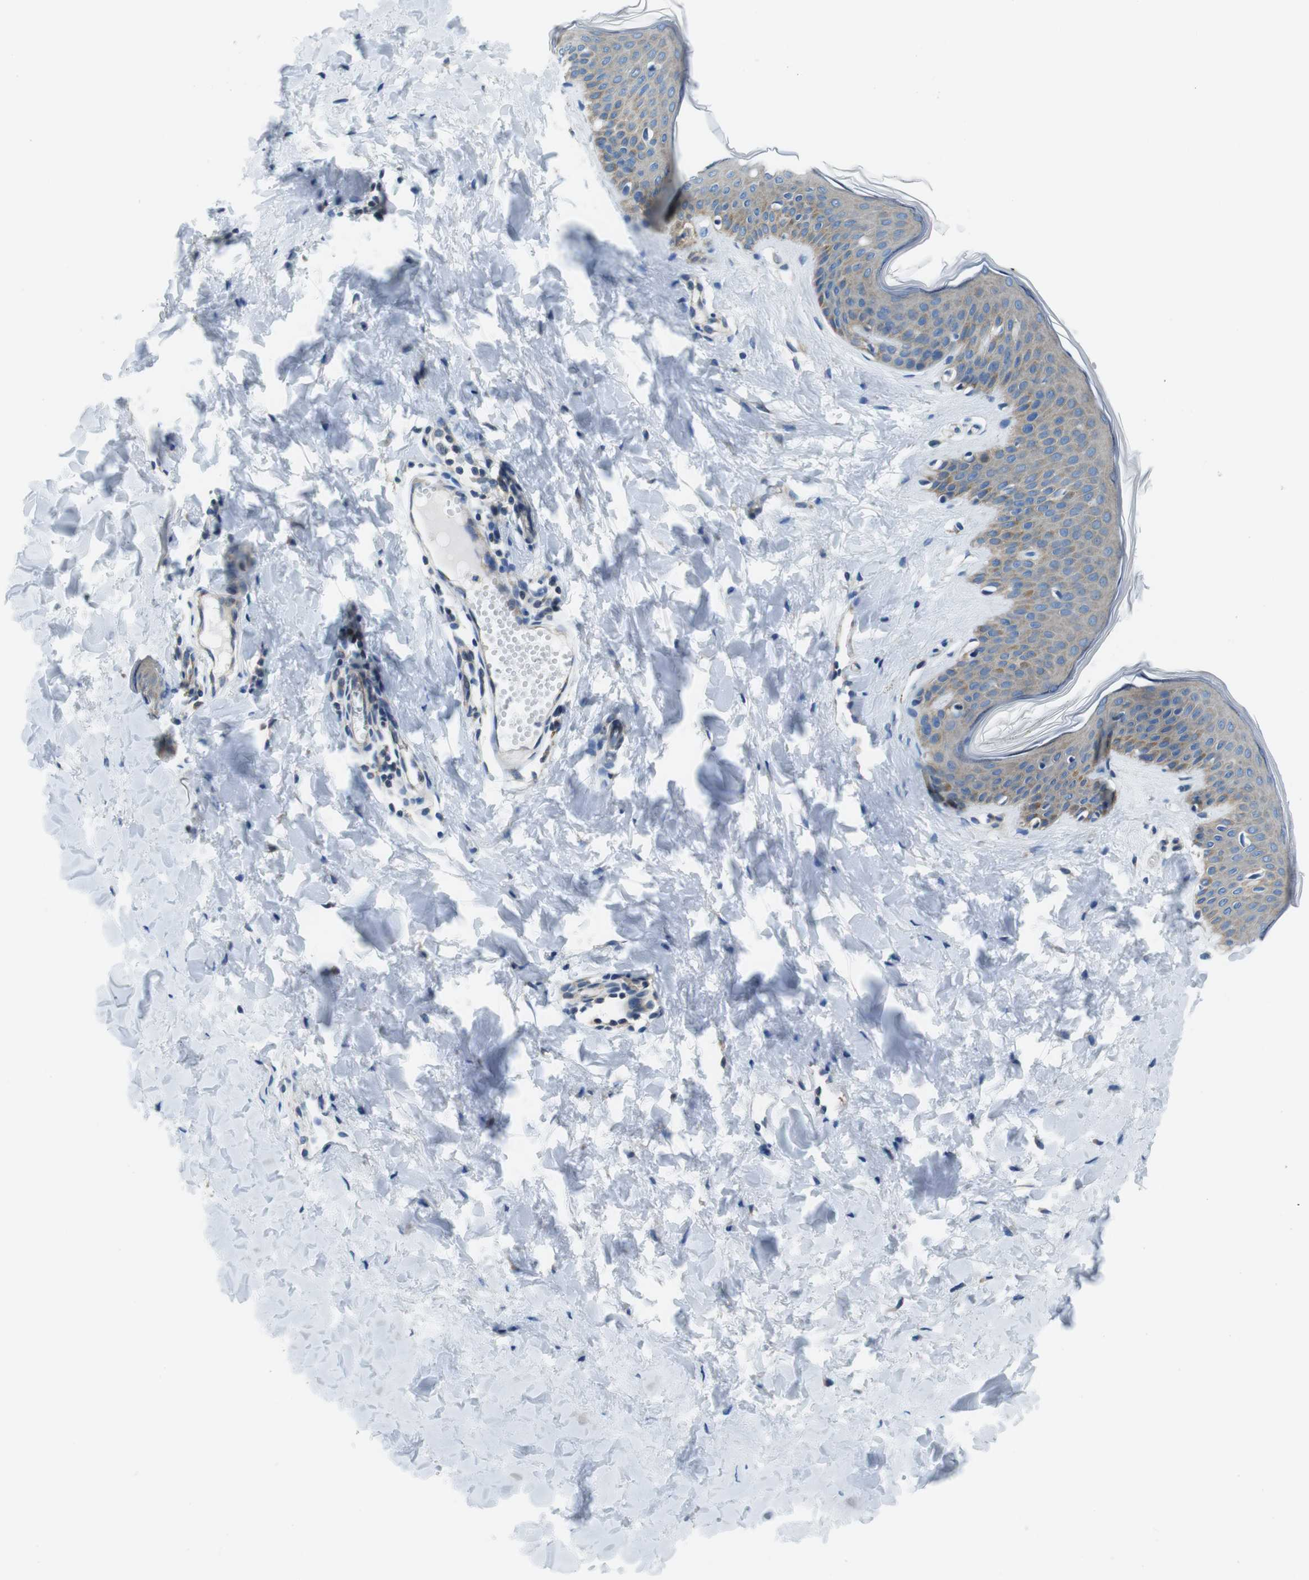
{"staining": {"intensity": "negative", "quantity": "none", "location": "none"}, "tissue": "skin", "cell_type": "Fibroblasts", "image_type": "normal", "snomed": [{"axis": "morphology", "description": "Normal tissue, NOS"}, {"axis": "topography", "description": "Skin"}], "caption": "An immunohistochemistry (IHC) histopathology image of unremarkable skin is shown. There is no staining in fibroblasts of skin. Nuclei are stained in blue.", "gene": "EIF2B5", "patient": {"sex": "female", "age": 17}}